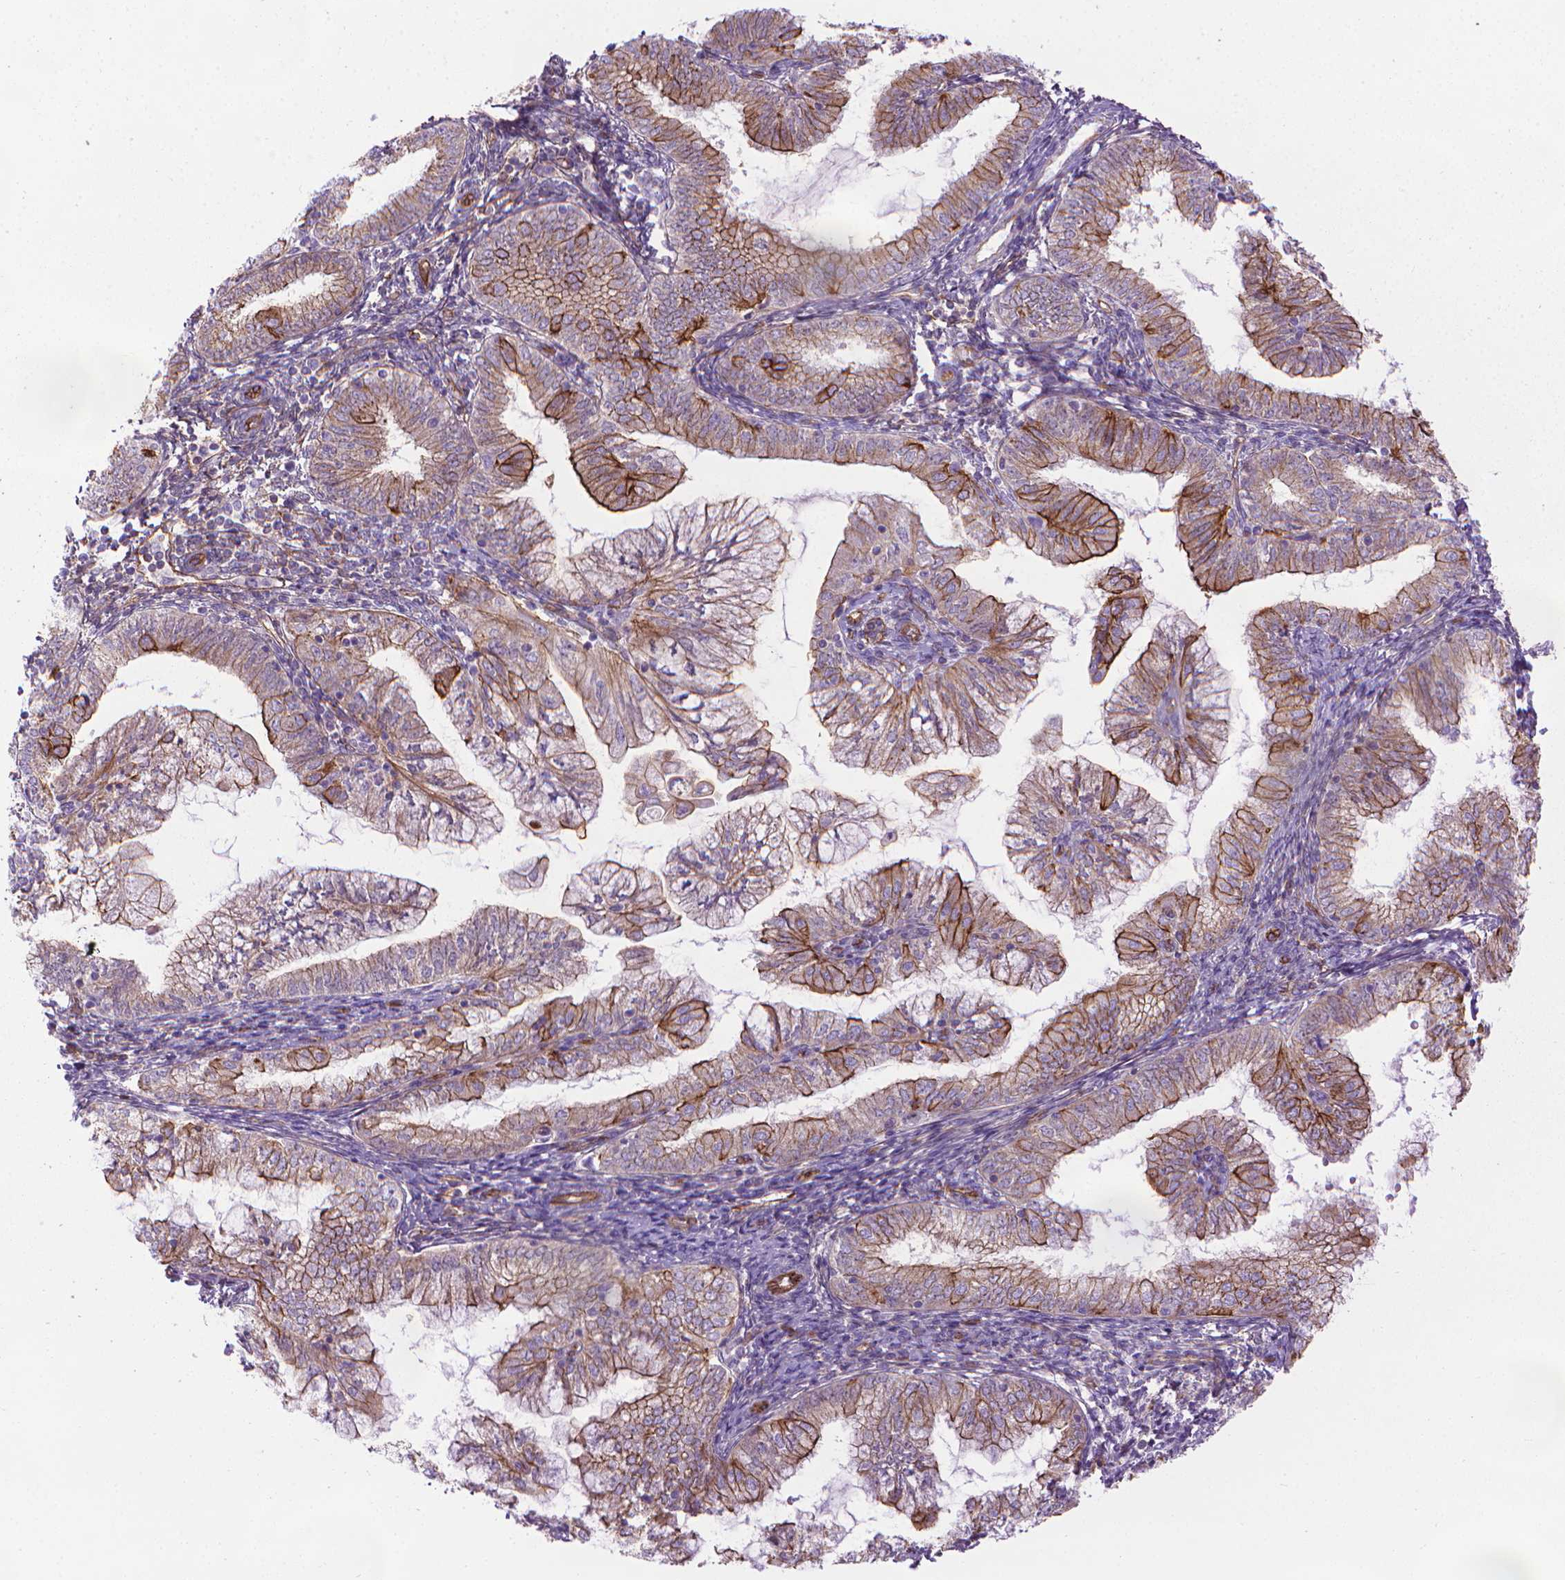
{"staining": {"intensity": "strong", "quantity": "25%-75%", "location": "cytoplasmic/membranous"}, "tissue": "endometrial cancer", "cell_type": "Tumor cells", "image_type": "cancer", "snomed": [{"axis": "morphology", "description": "Adenocarcinoma, NOS"}, {"axis": "topography", "description": "Endometrium"}], "caption": "Immunohistochemical staining of human endometrial cancer displays high levels of strong cytoplasmic/membranous positivity in about 25%-75% of tumor cells.", "gene": "TENT5A", "patient": {"sex": "female", "age": 55}}